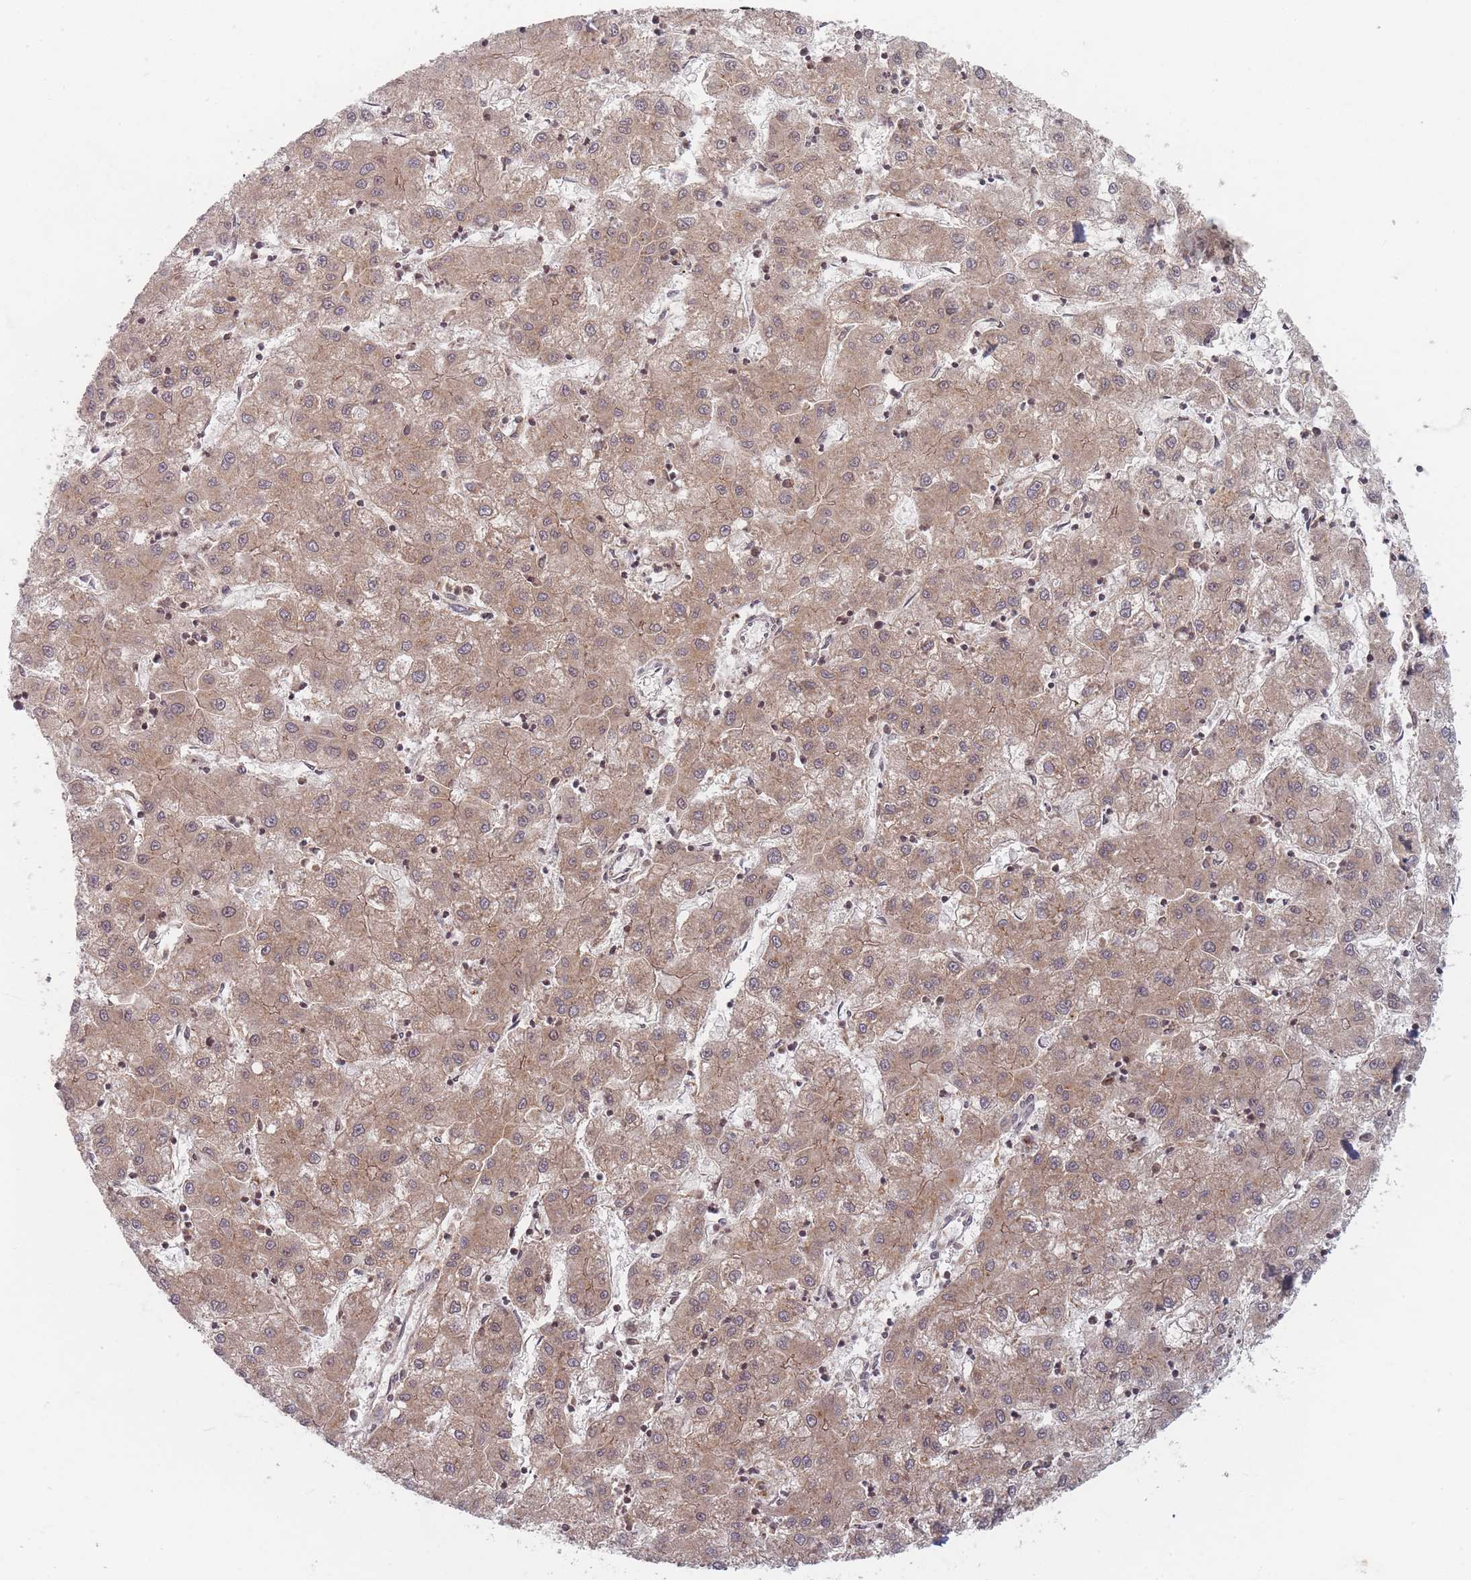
{"staining": {"intensity": "moderate", "quantity": ">75%", "location": "cytoplasmic/membranous"}, "tissue": "liver cancer", "cell_type": "Tumor cells", "image_type": "cancer", "snomed": [{"axis": "morphology", "description": "Carcinoma, Hepatocellular, NOS"}, {"axis": "topography", "description": "Liver"}], "caption": "This image reveals liver cancer stained with immunohistochemistry to label a protein in brown. The cytoplasmic/membranous of tumor cells show moderate positivity for the protein. Nuclei are counter-stained blue.", "gene": "RADX", "patient": {"sex": "male", "age": 72}}